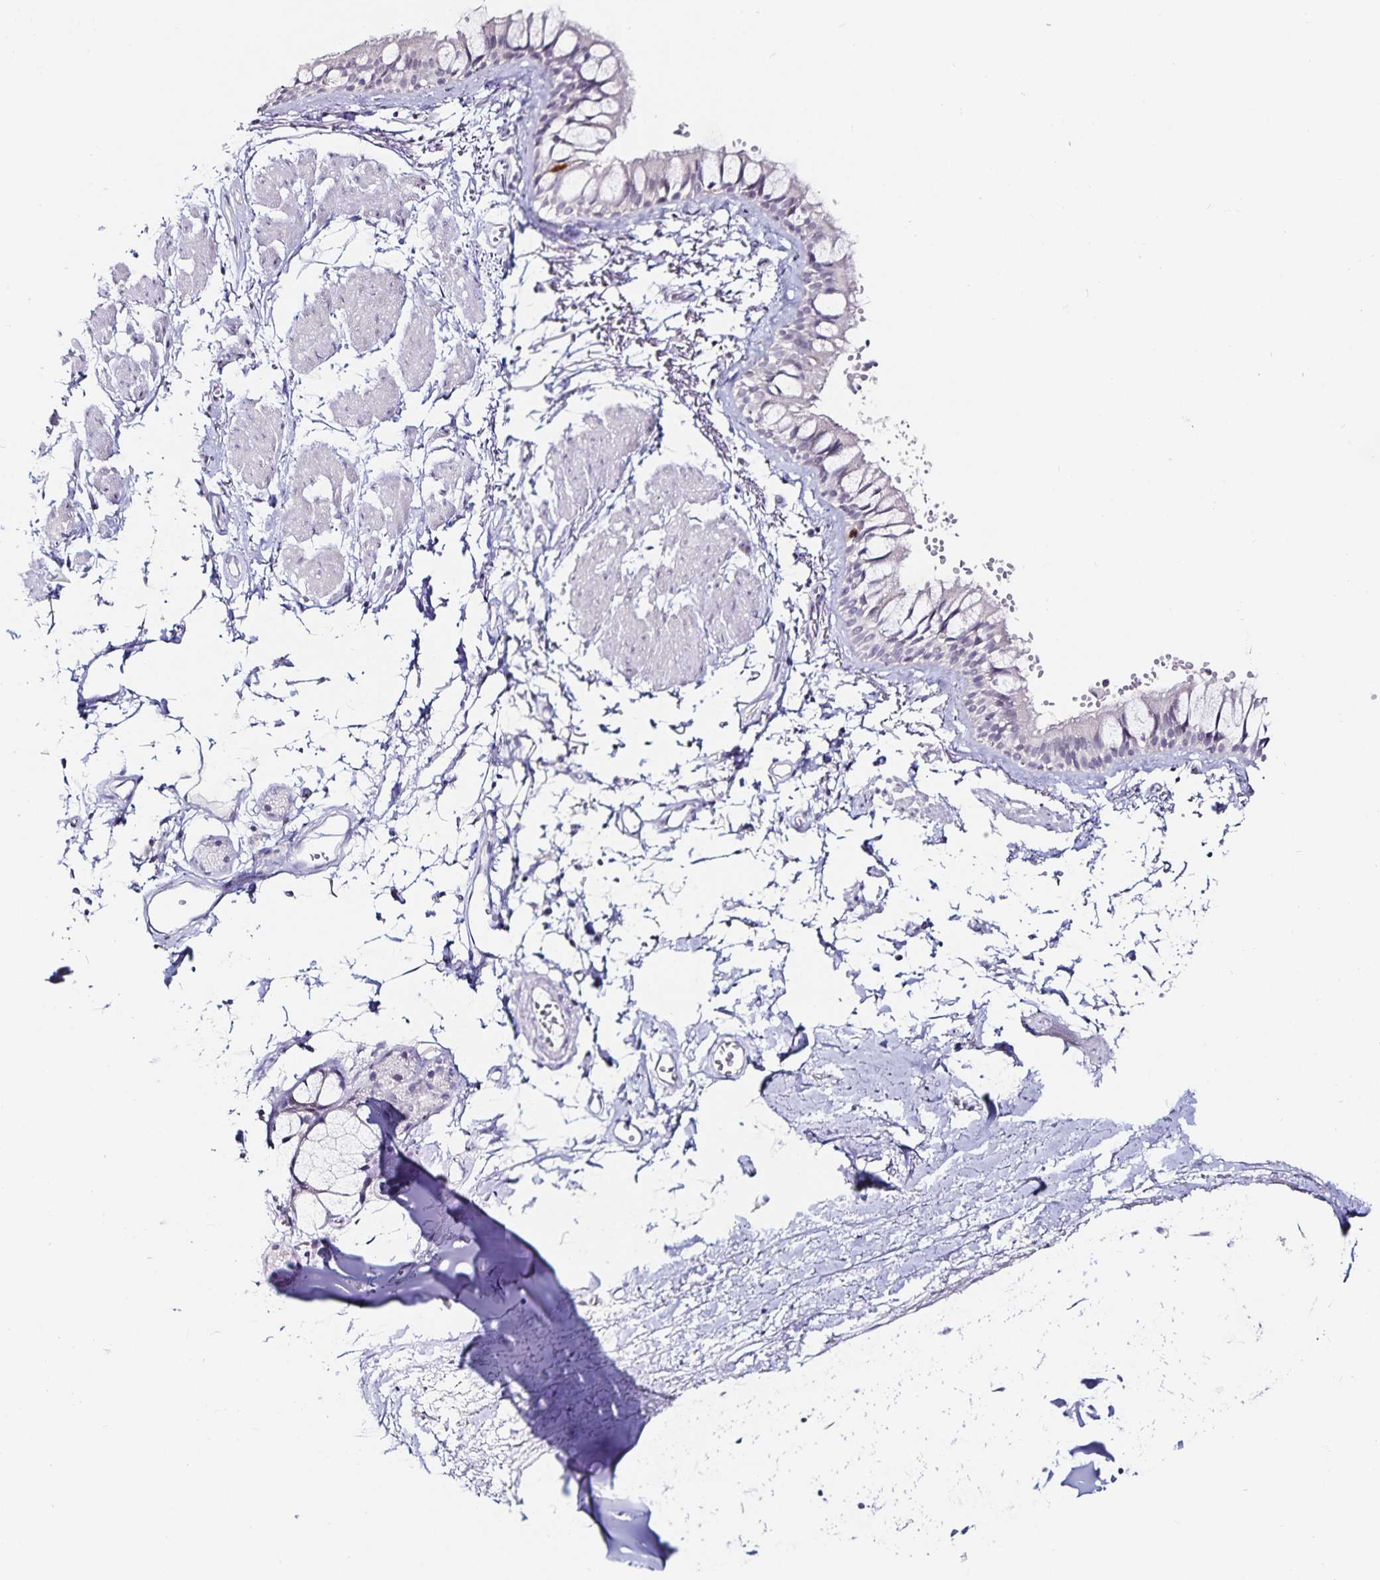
{"staining": {"intensity": "strong", "quantity": "<25%", "location": "nuclear"}, "tissue": "bronchus", "cell_type": "Respiratory epithelial cells", "image_type": "normal", "snomed": [{"axis": "morphology", "description": "Normal tissue, NOS"}, {"axis": "topography", "description": "Cartilage tissue"}, {"axis": "topography", "description": "Bronchus"}, {"axis": "topography", "description": "Peripheral nerve tissue"}], "caption": "Protein analysis of unremarkable bronchus reveals strong nuclear positivity in approximately <25% of respiratory epithelial cells.", "gene": "ANLN", "patient": {"sex": "female", "age": 59}}